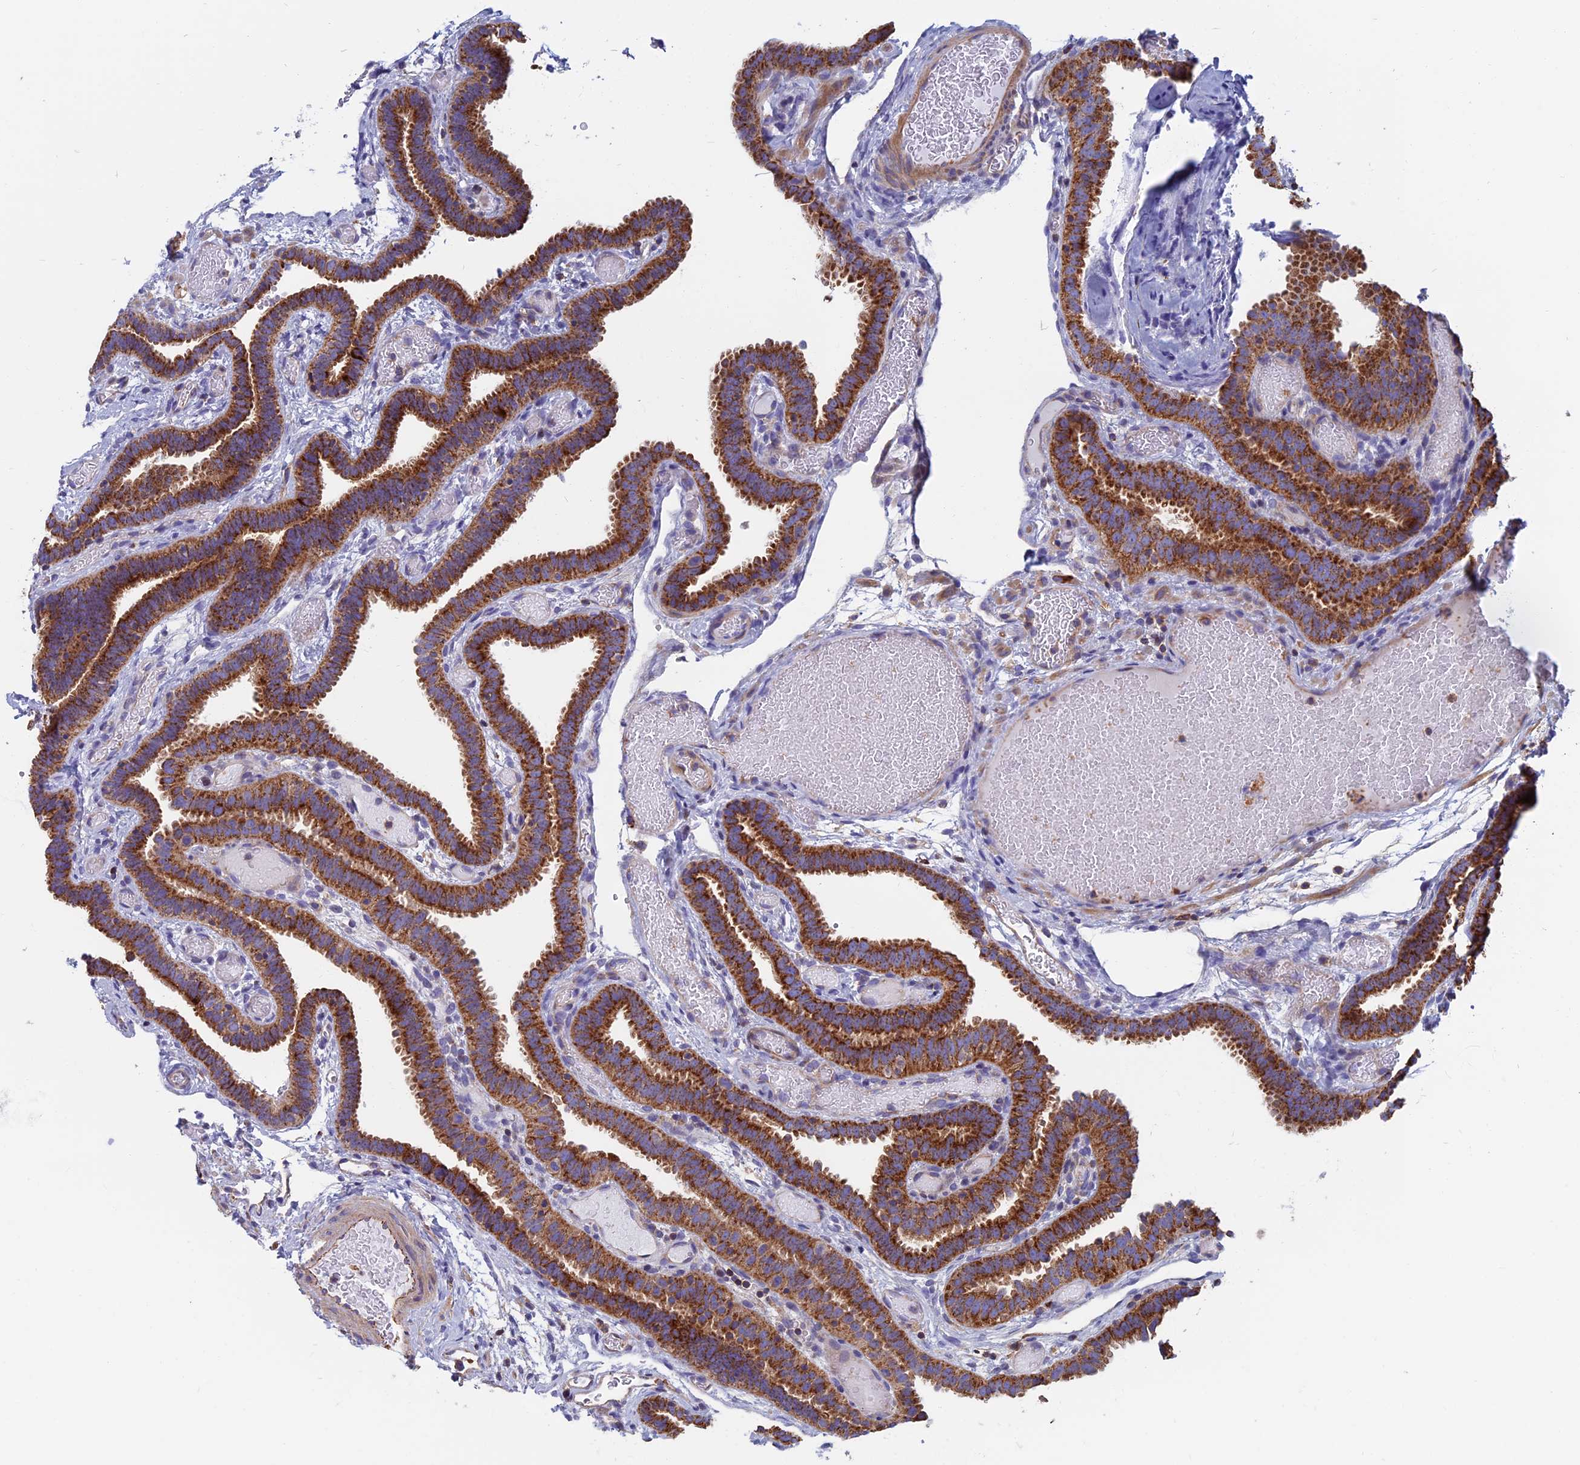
{"staining": {"intensity": "strong", "quantity": ">75%", "location": "cytoplasmic/membranous"}, "tissue": "fallopian tube", "cell_type": "Glandular cells", "image_type": "normal", "snomed": [{"axis": "morphology", "description": "Normal tissue, NOS"}, {"axis": "topography", "description": "Fallopian tube"}], "caption": "A high amount of strong cytoplasmic/membranous expression is seen in about >75% of glandular cells in unremarkable fallopian tube. Ihc stains the protein of interest in brown and the nuclei are stained blue.", "gene": "HSD17B8", "patient": {"sex": "female", "age": 37}}